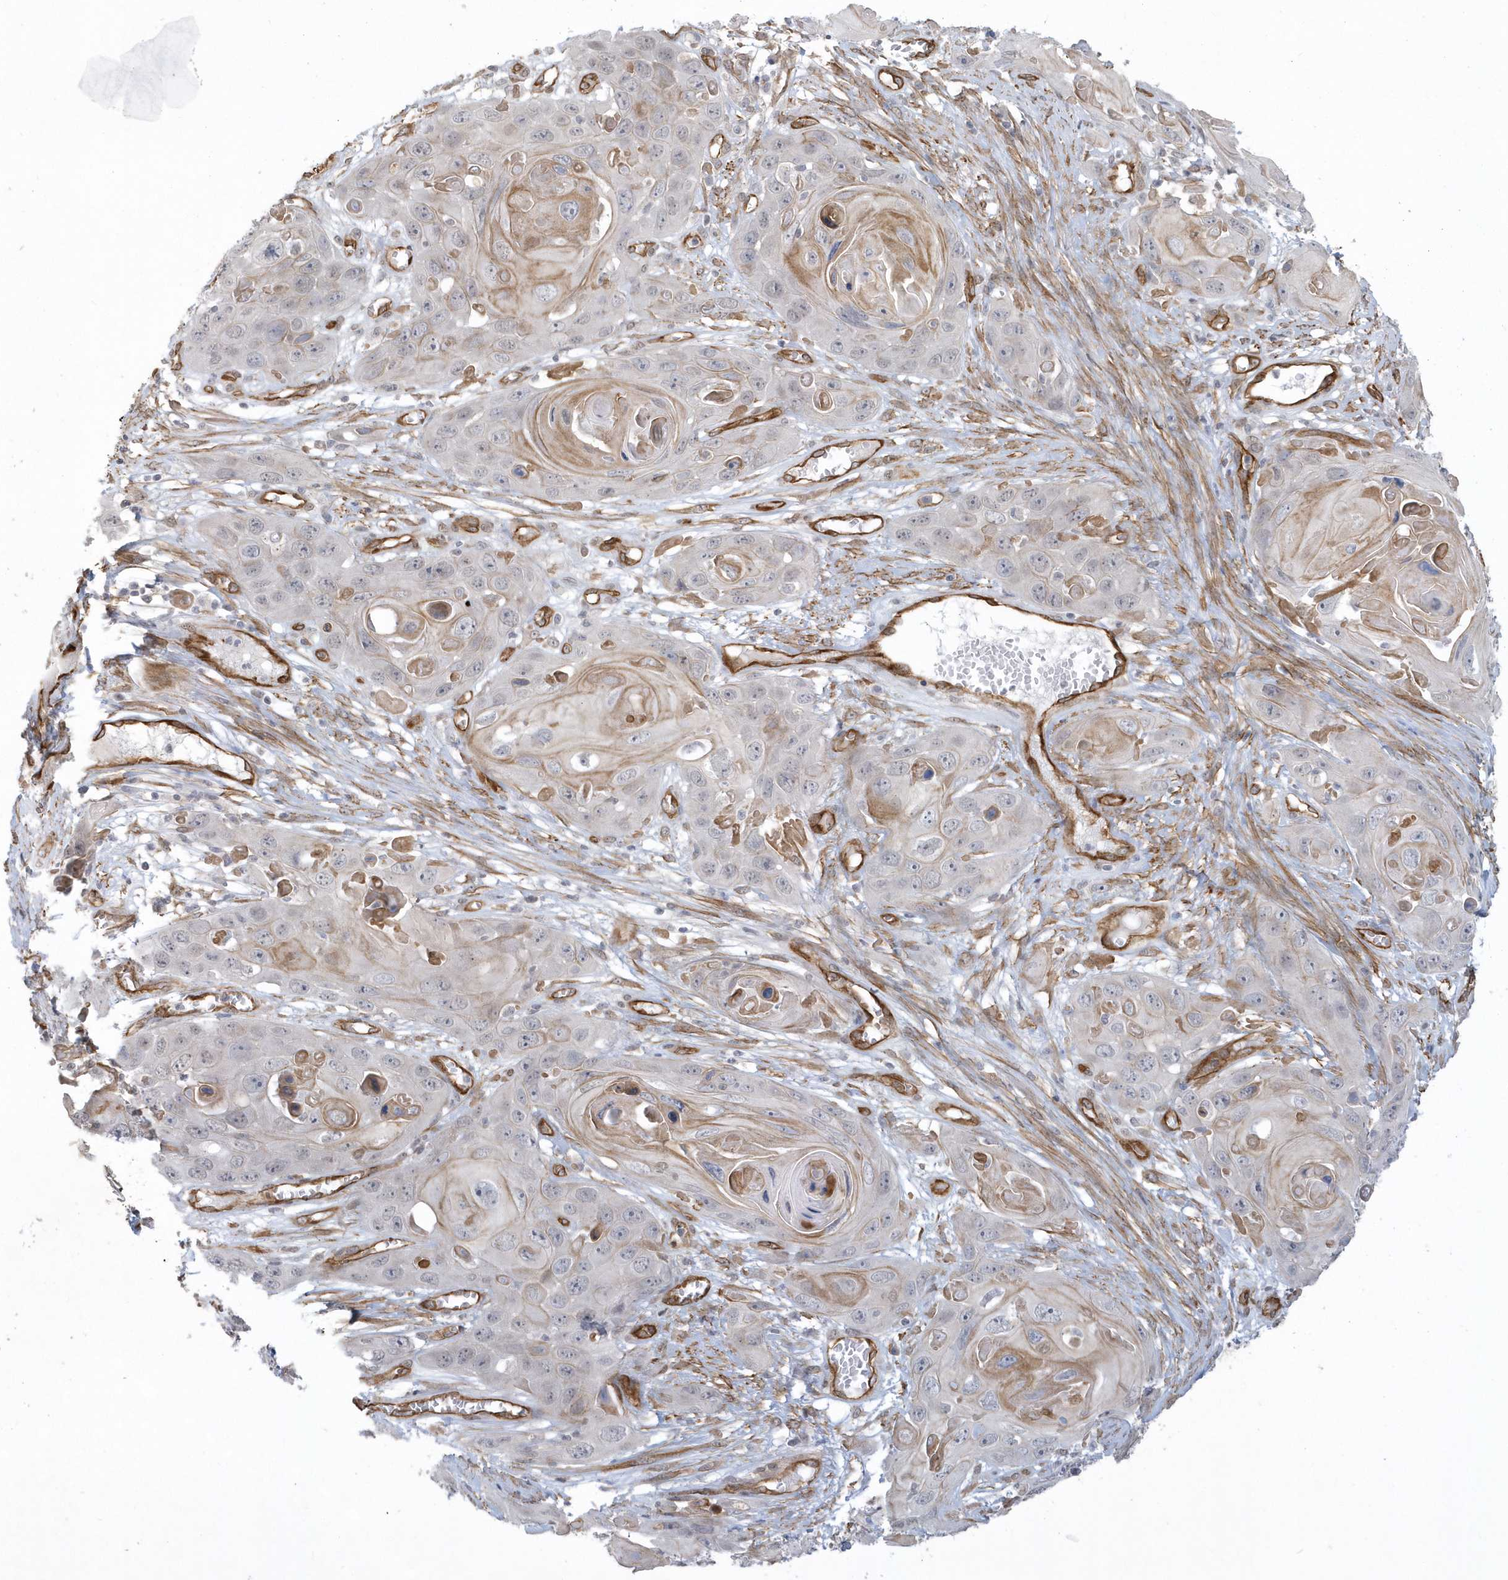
{"staining": {"intensity": "moderate", "quantity": "<25%", "location": "cytoplasmic/membranous"}, "tissue": "skin cancer", "cell_type": "Tumor cells", "image_type": "cancer", "snomed": [{"axis": "morphology", "description": "Squamous cell carcinoma, NOS"}, {"axis": "topography", "description": "Skin"}], "caption": "Skin squamous cell carcinoma stained for a protein (brown) shows moderate cytoplasmic/membranous positive staining in about <25% of tumor cells.", "gene": "RAI14", "patient": {"sex": "male", "age": 55}}